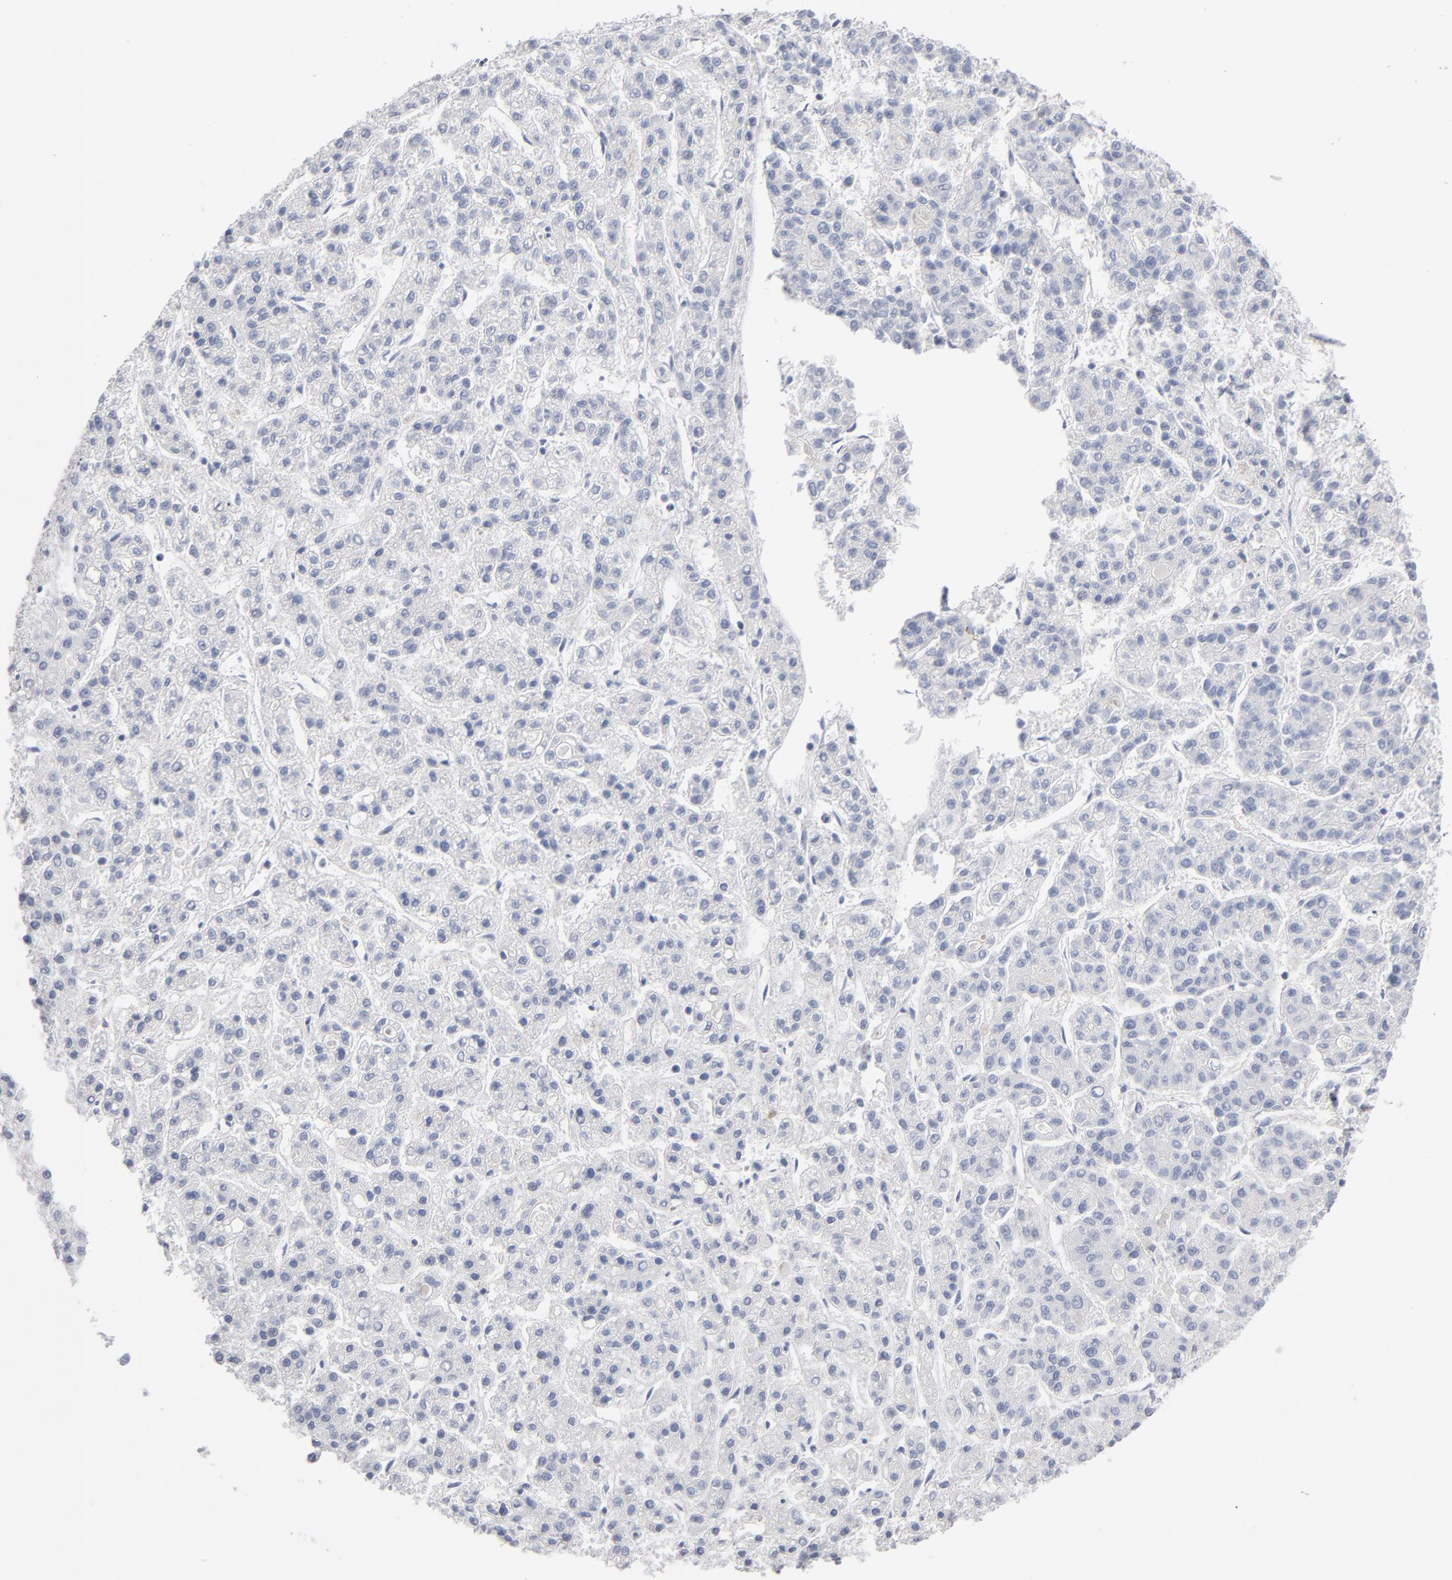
{"staining": {"intensity": "negative", "quantity": "none", "location": "none"}, "tissue": "liver cancer", "cell_type": "Tumor cells", "image_type": "cancer", "snomed": [{"axis": "morphology", "description": "Carcinoma, Hepatocellular, NOS"}, {"axis": "topography", "description": "Liver"}], "caption": "Tumor cells are negative for protein expression in human hepatocellular carcinoma (liver).", "gene": "PDLIM2", "patient": {"sex": "male", "age": 70}}